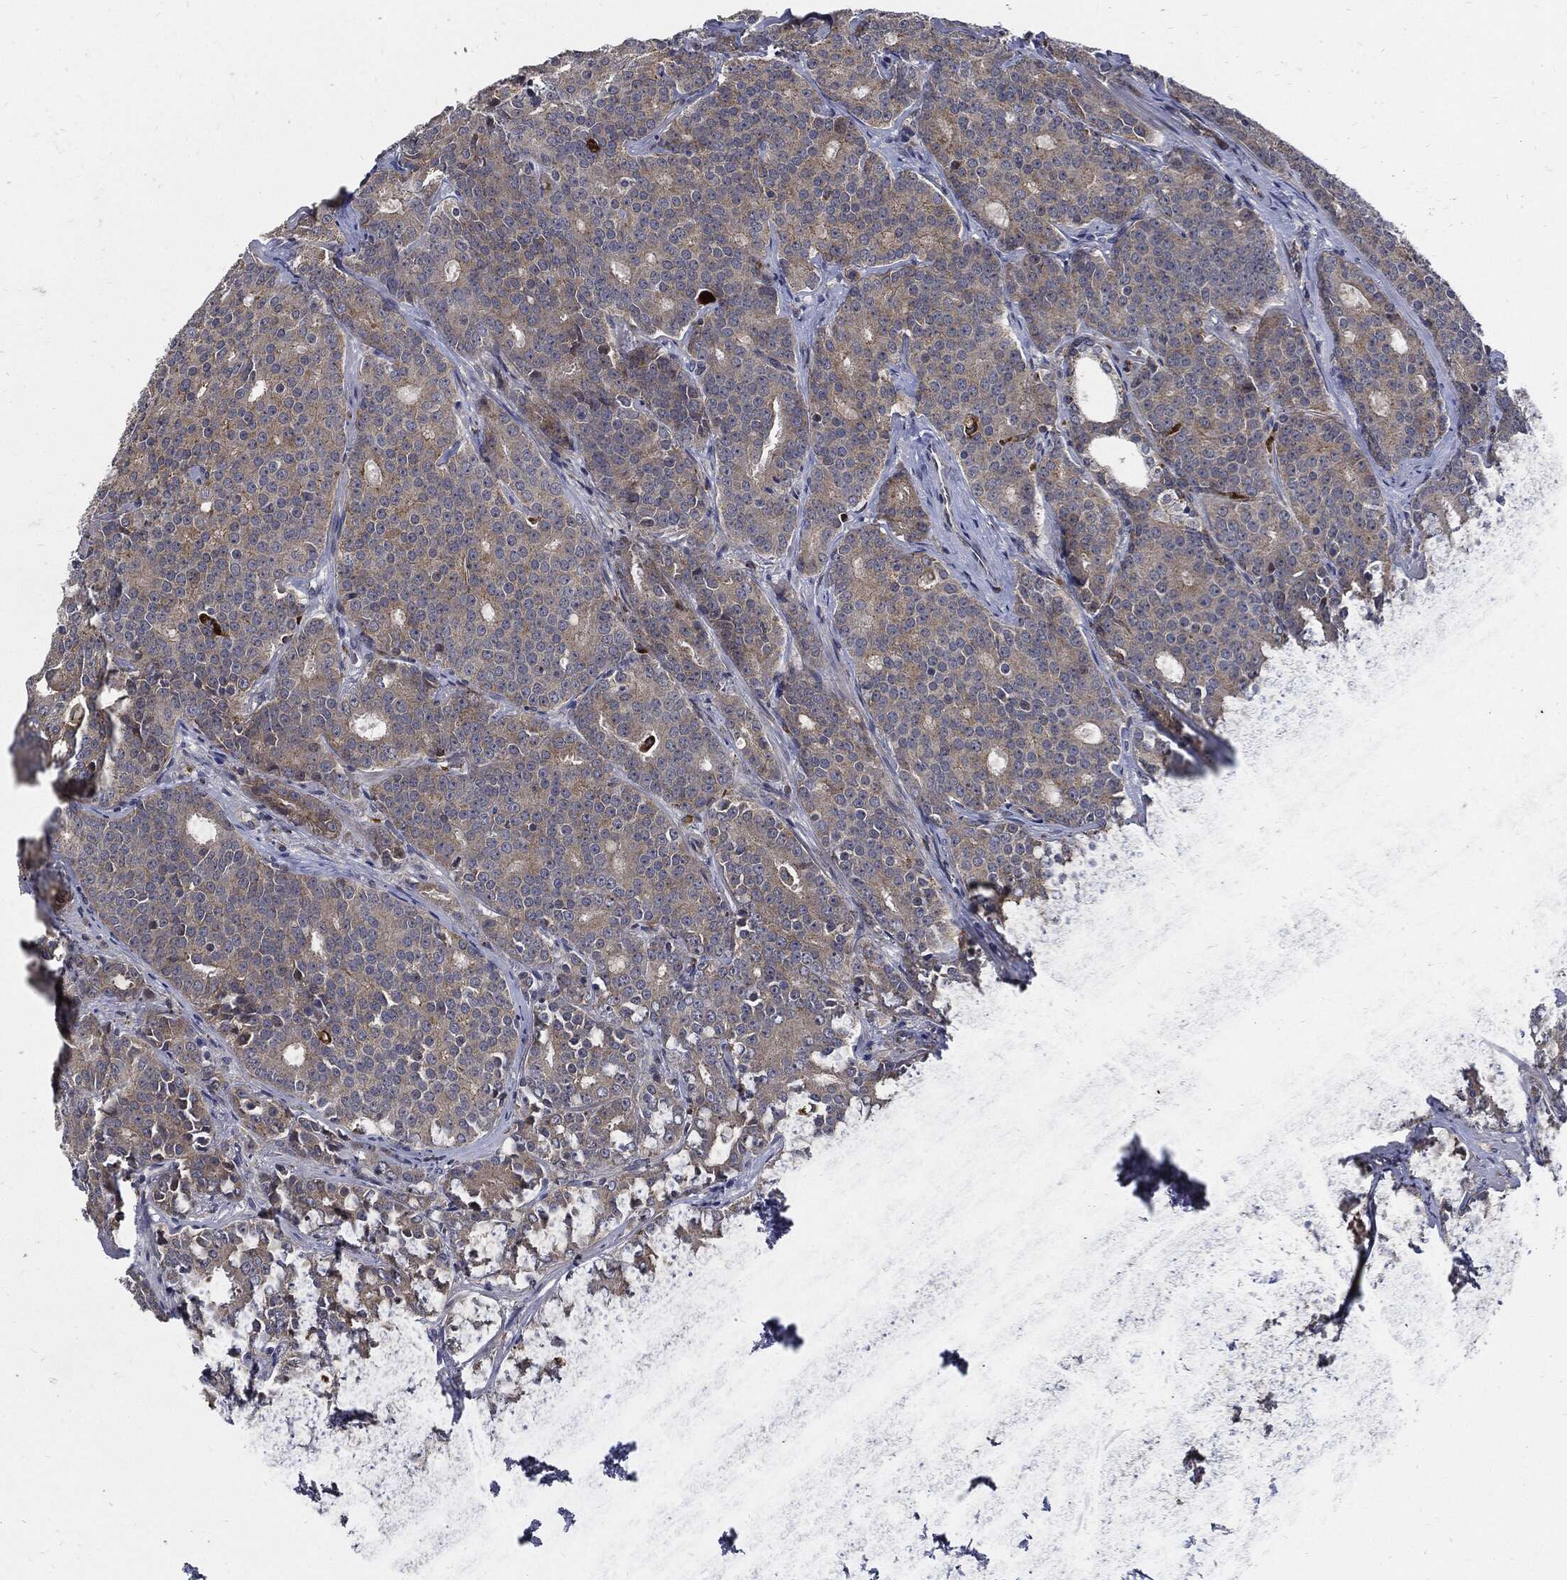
{"staining": {"intensity": "weak", "quantity": "25%-75%", "location": "cytoplasmic/membranous"}, "tissue": "prostate cancer", "cell_type": "Tumor cells", "image_type": "cancer", "snomed": [{"axis": "morphology", "description": "Adenocarcinoma, NOS"}, {"axis": "topography", "description": "Prostate"}], "caption": "Immunohistochemistry (IHC) photomicrograph of prostate adenocarcinoma stained for a protein (brown), which exhibits low levels of weak cytoplasmic/membranous expression in about 25%-75% of tumor cells.", "gene": "SLC31A2", "patient": {"sex": "male", "age": 71}}